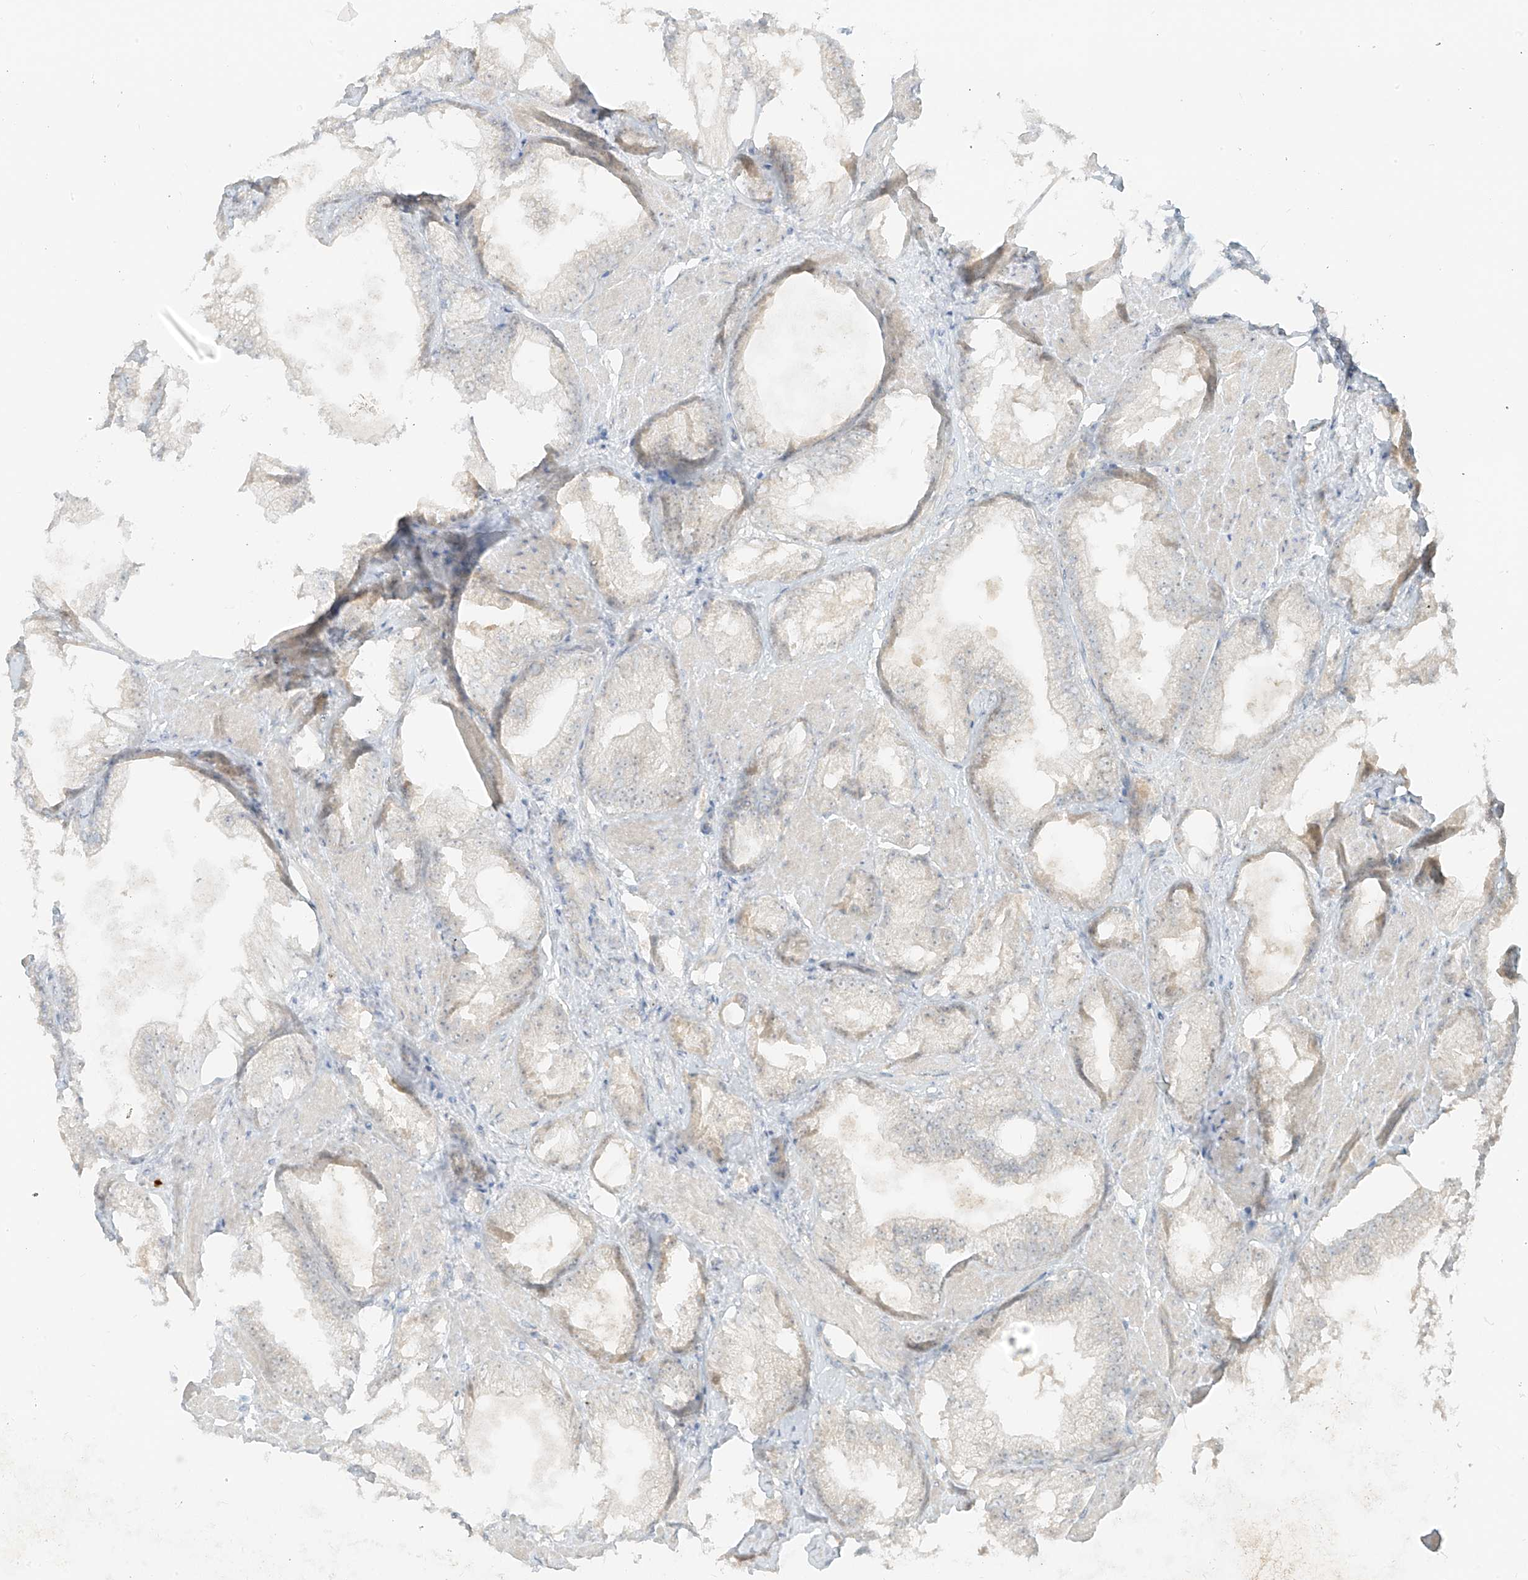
{"staining": {"intensity": "negative", "quantity": "none", "location": "none"}, "tissue": "prostate cancer", "cell_type": "Tumor cells", "image_type": "cancer", "snomed": [{"axis": "morphology", "description": "Adenocarcinoma, Low grade"}, {"axis": "topography", "description": "Prostate"}], "caption": "This is a photomicrograph of immunohistochemistry staining of prostate low-grade adenocarcinoma, which shows no expression in tumor cells.", "gene": "LIPT1", "patient": {"sex": "male", "age": 67}}